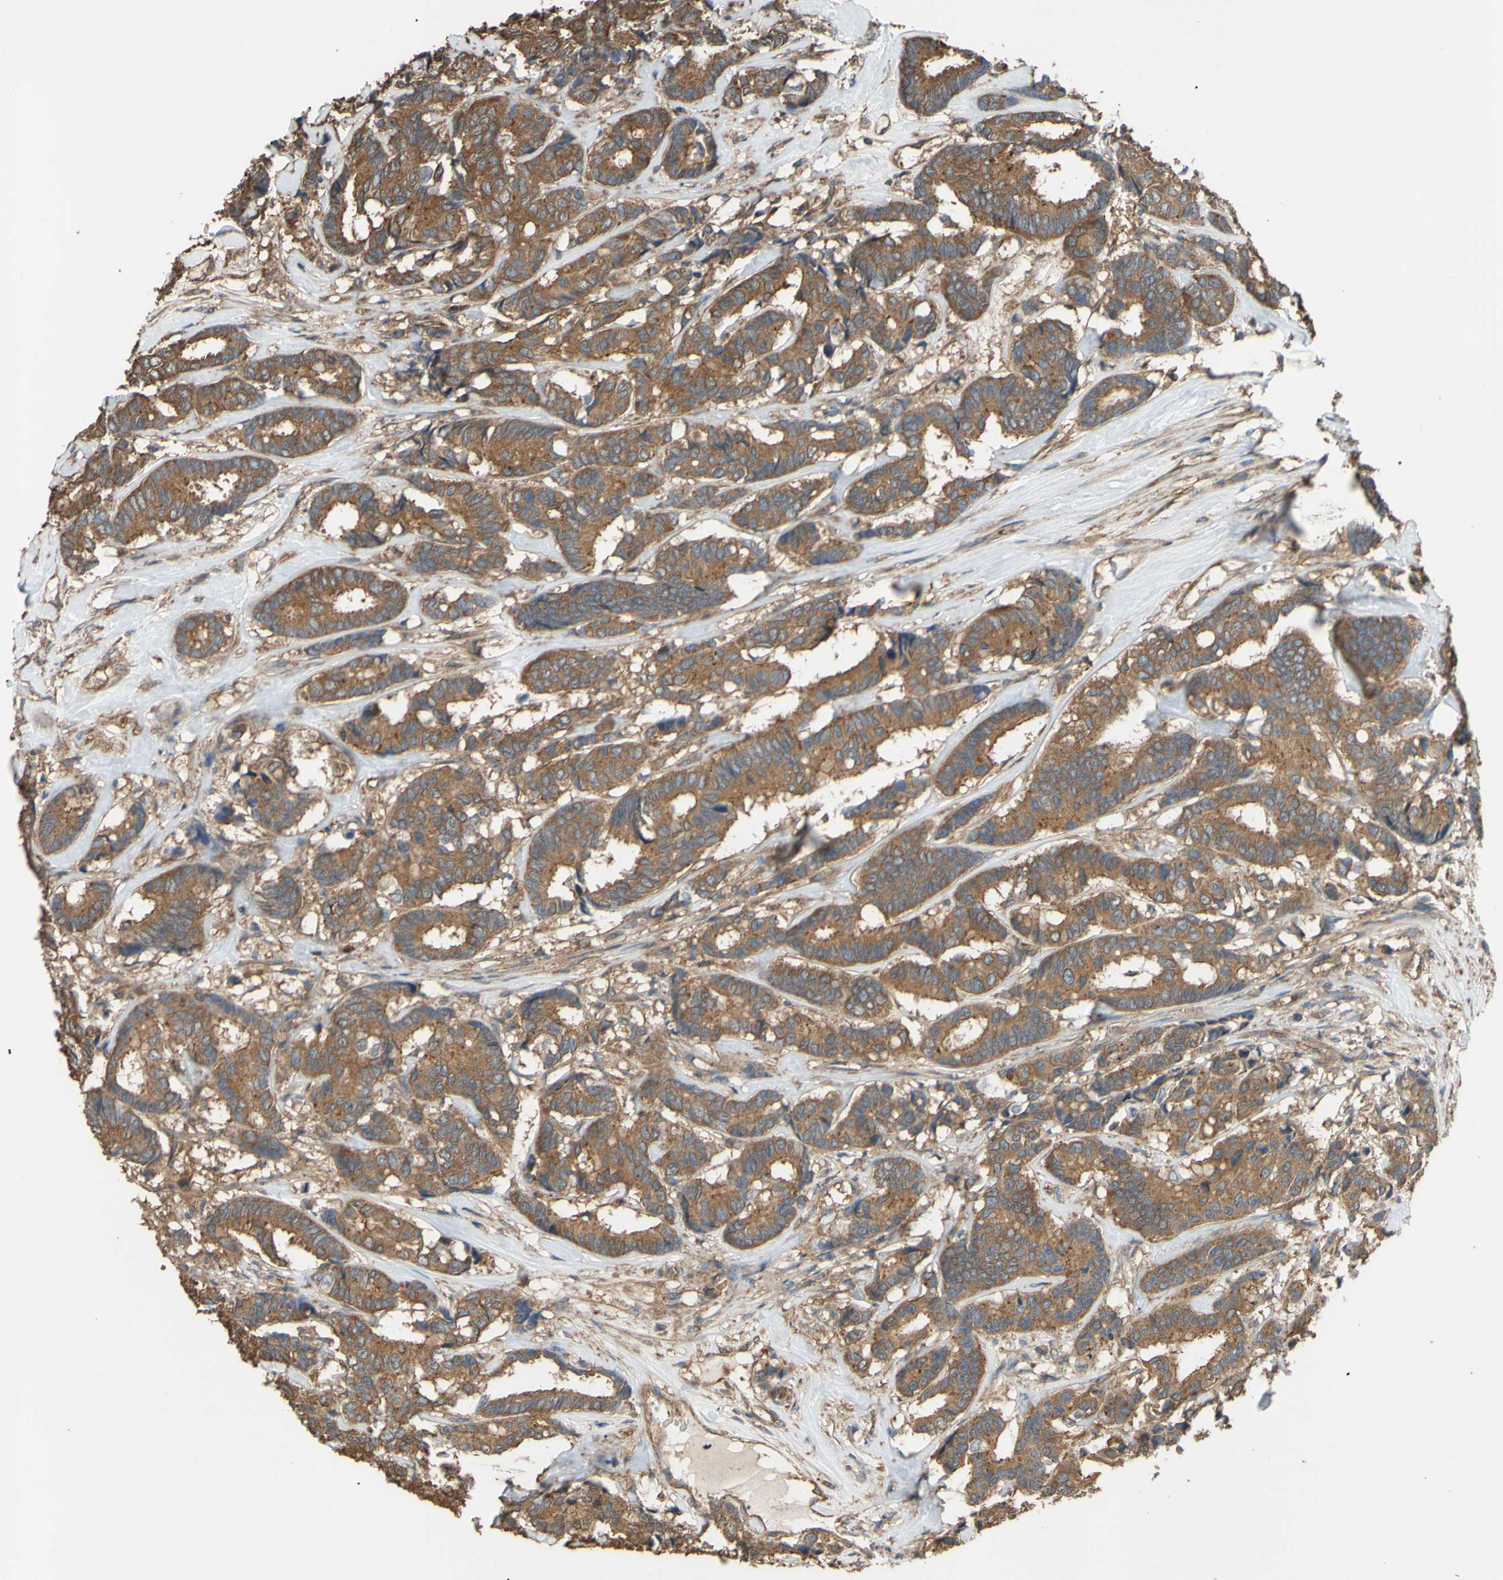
{"staining": {"intensity": "moderate", "quantity": ">75%", "location": "cytoplasmic/membranous"}, "tissue": "breast cancer", "cell_type": "Tumor cells", "image_type": "cancer", "snomed": [{"axis": "morphology", "description": "Duct carcinoma"}, {"axis": "topography", "description": "Breast"}], "caption": "A brown stain highlights moderate cytoplasmic/membranous staining of a protein in human breast cancer (infiltrating ductal carcinoma) tumor cells. (Brightfield microscopy of DAB IHC at high magnification).", "gene": "CTTN", "patient": {"sex": "female", "age": 87}}